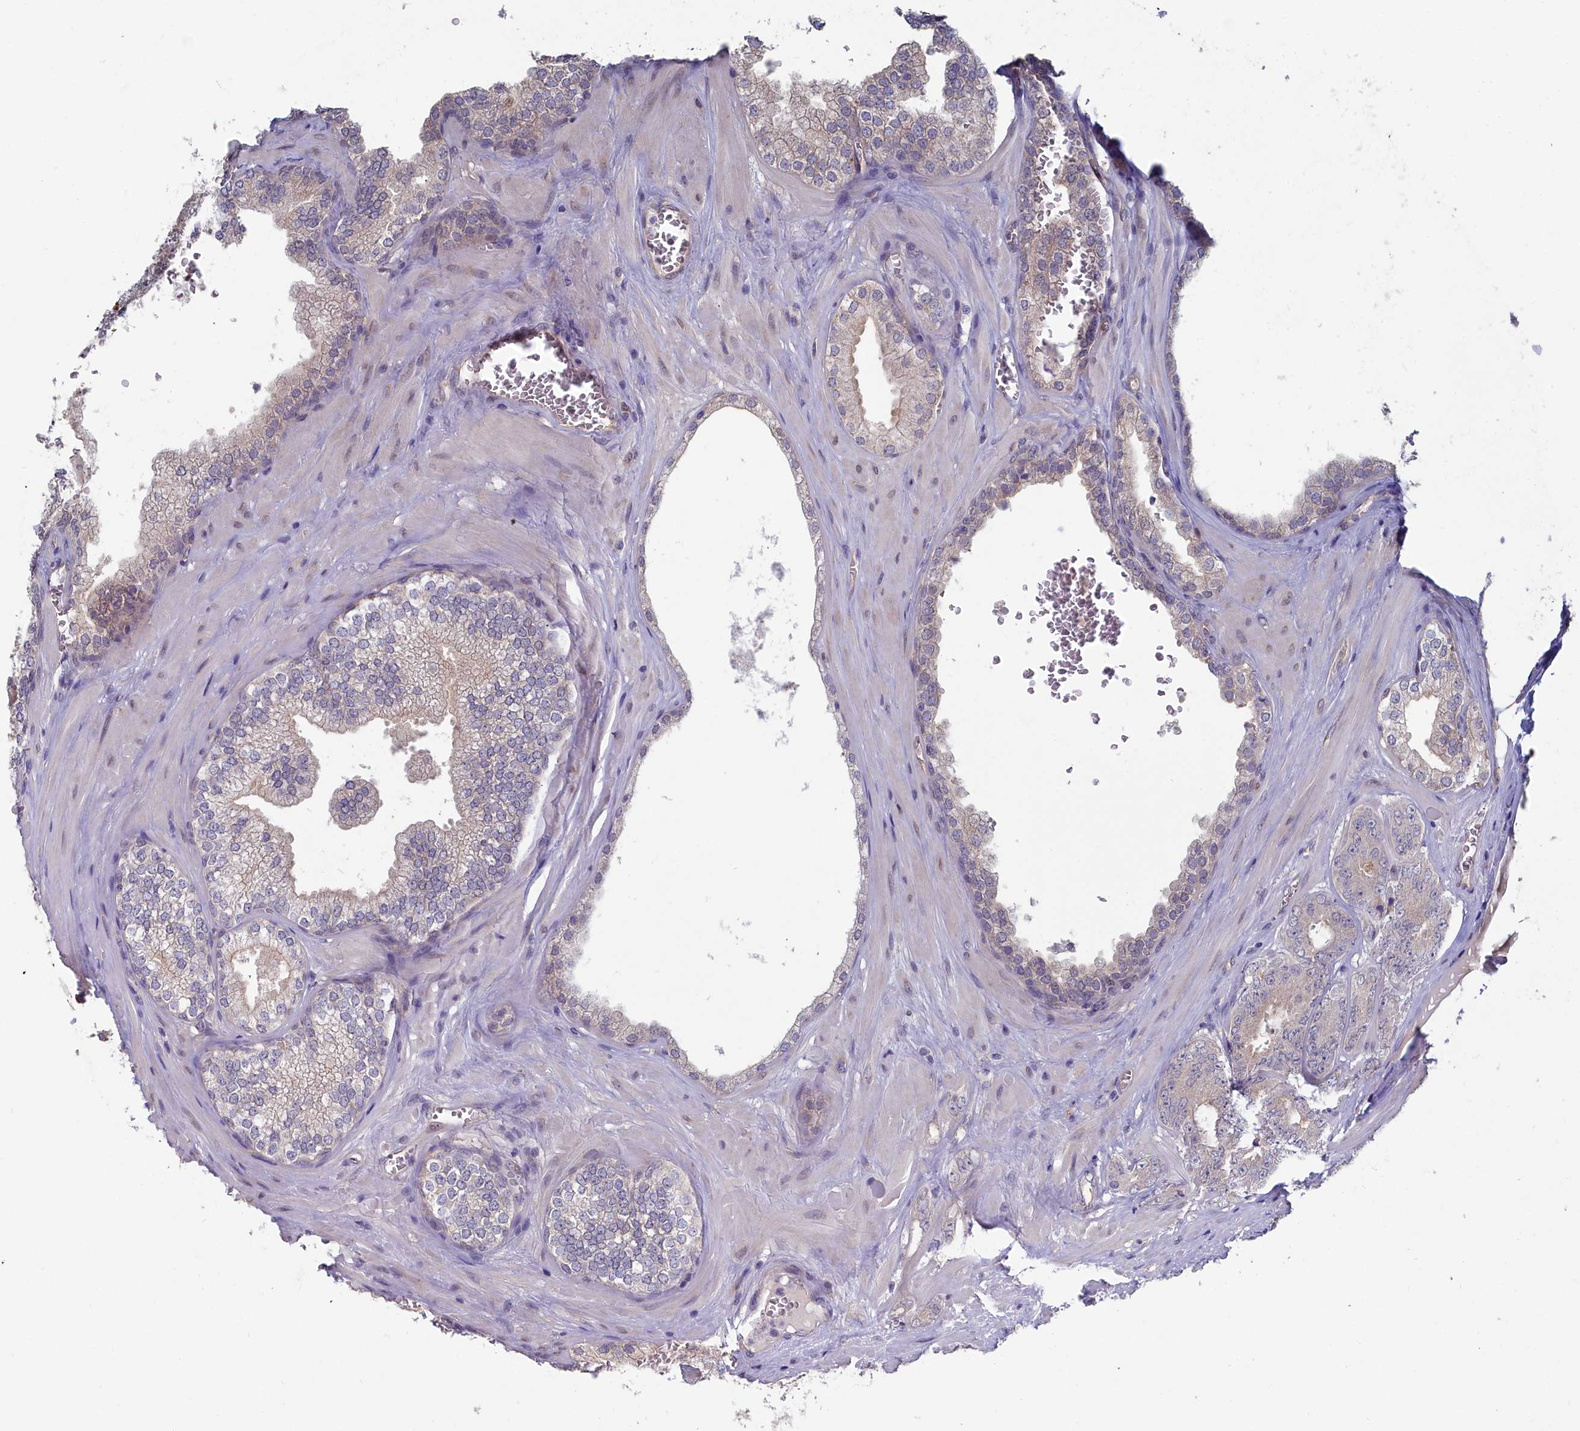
{"staining": {"intensity": "negative", "quantity": "none", "location": "none"}, "tissue": "prostate cancer", "cell_type": "Tumor cells", "image_type": "cancer", "snomed": [{"axis": "morphology", "description": "Adenocarcinoma, Low grade"}, {"axis": "topography", "description": "Prostate"}], "caption": "Prostate cancer (adenocarcinoma (low-grade)) stained for a protein using immunohistochemistry shows no positivity tumor cells.", "gene": "RDX", "patient": {"sex": "male", "age": 60}}